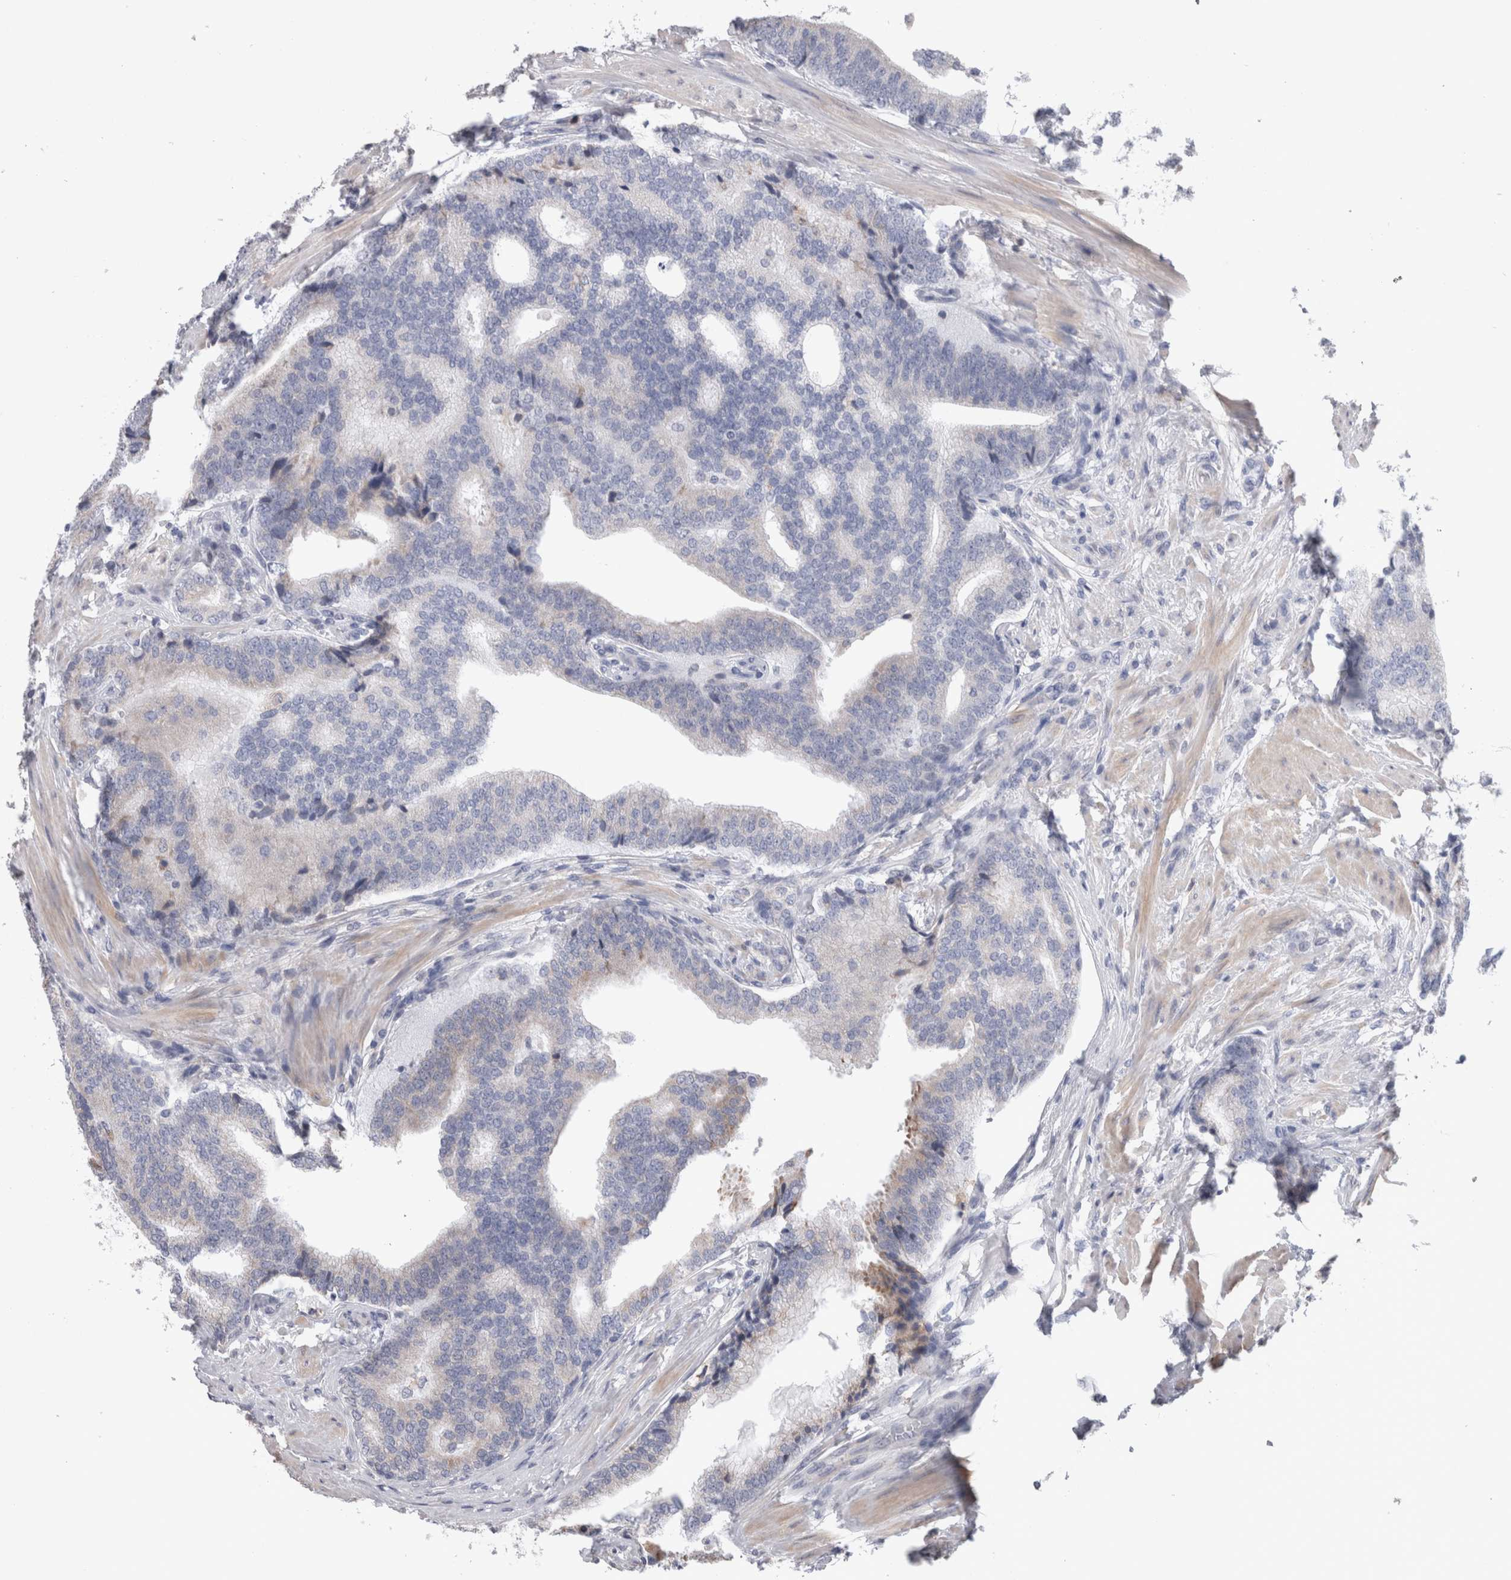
{"staining": {"intensity": "negative", "quantity": "none", "location": "none"}, "tissue": "prostate cancer", "cell_type": "Tumor cells", "image_type": "cancer", "snomed": [{"axis": "morphology", "description": "Adenocarcinoma, High grade"}, {"axis": "topography", "description": "Prostate"}], "caption": "Protein analysis of prostate cancer exhibits no significant positivity in tumor cells.", "gene": "GDAP1", "patient": {"sex": "male", "age": 55}}